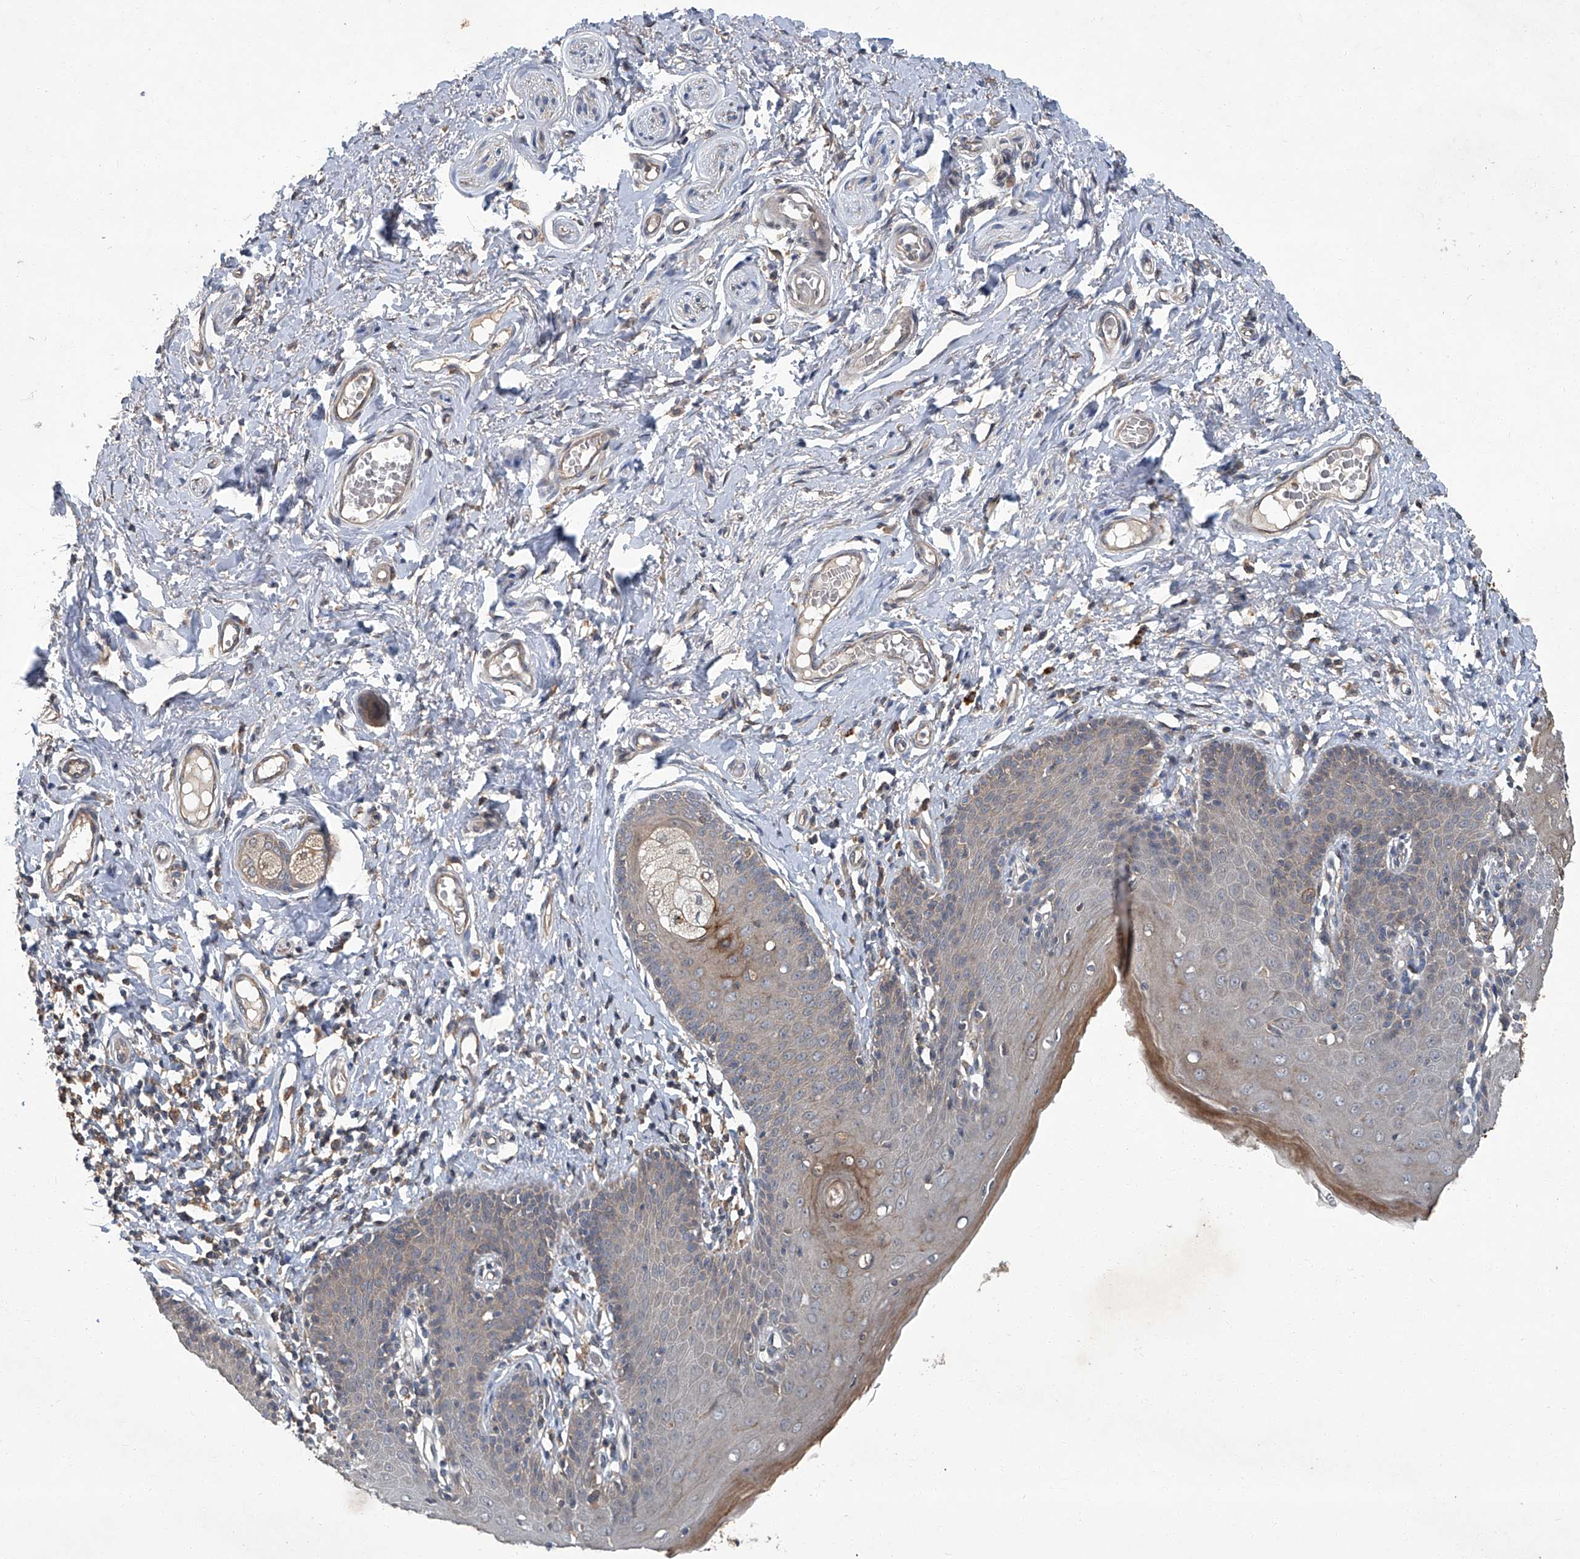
{"staining": {"intensity": "weak", "quantity": "25%-75%", "location": "cytoplasmic/membranous"}, "tissue": "skin", "cell_type": "Epidermal cells", "image_type": "normal", "snomed": [{"axis": "morphology", "description": "Normal tissue, NOS"}, {"axis": "topography", "description": "Vulva"}], "caption": "Weak cytoplasmic/membranous expression for a protein is appreciated in about 25%-75% of epidermal cells of benign skin using IHC.", "gene": "ANKRD34A", "patient": {"sex": "female", "age": 66}}